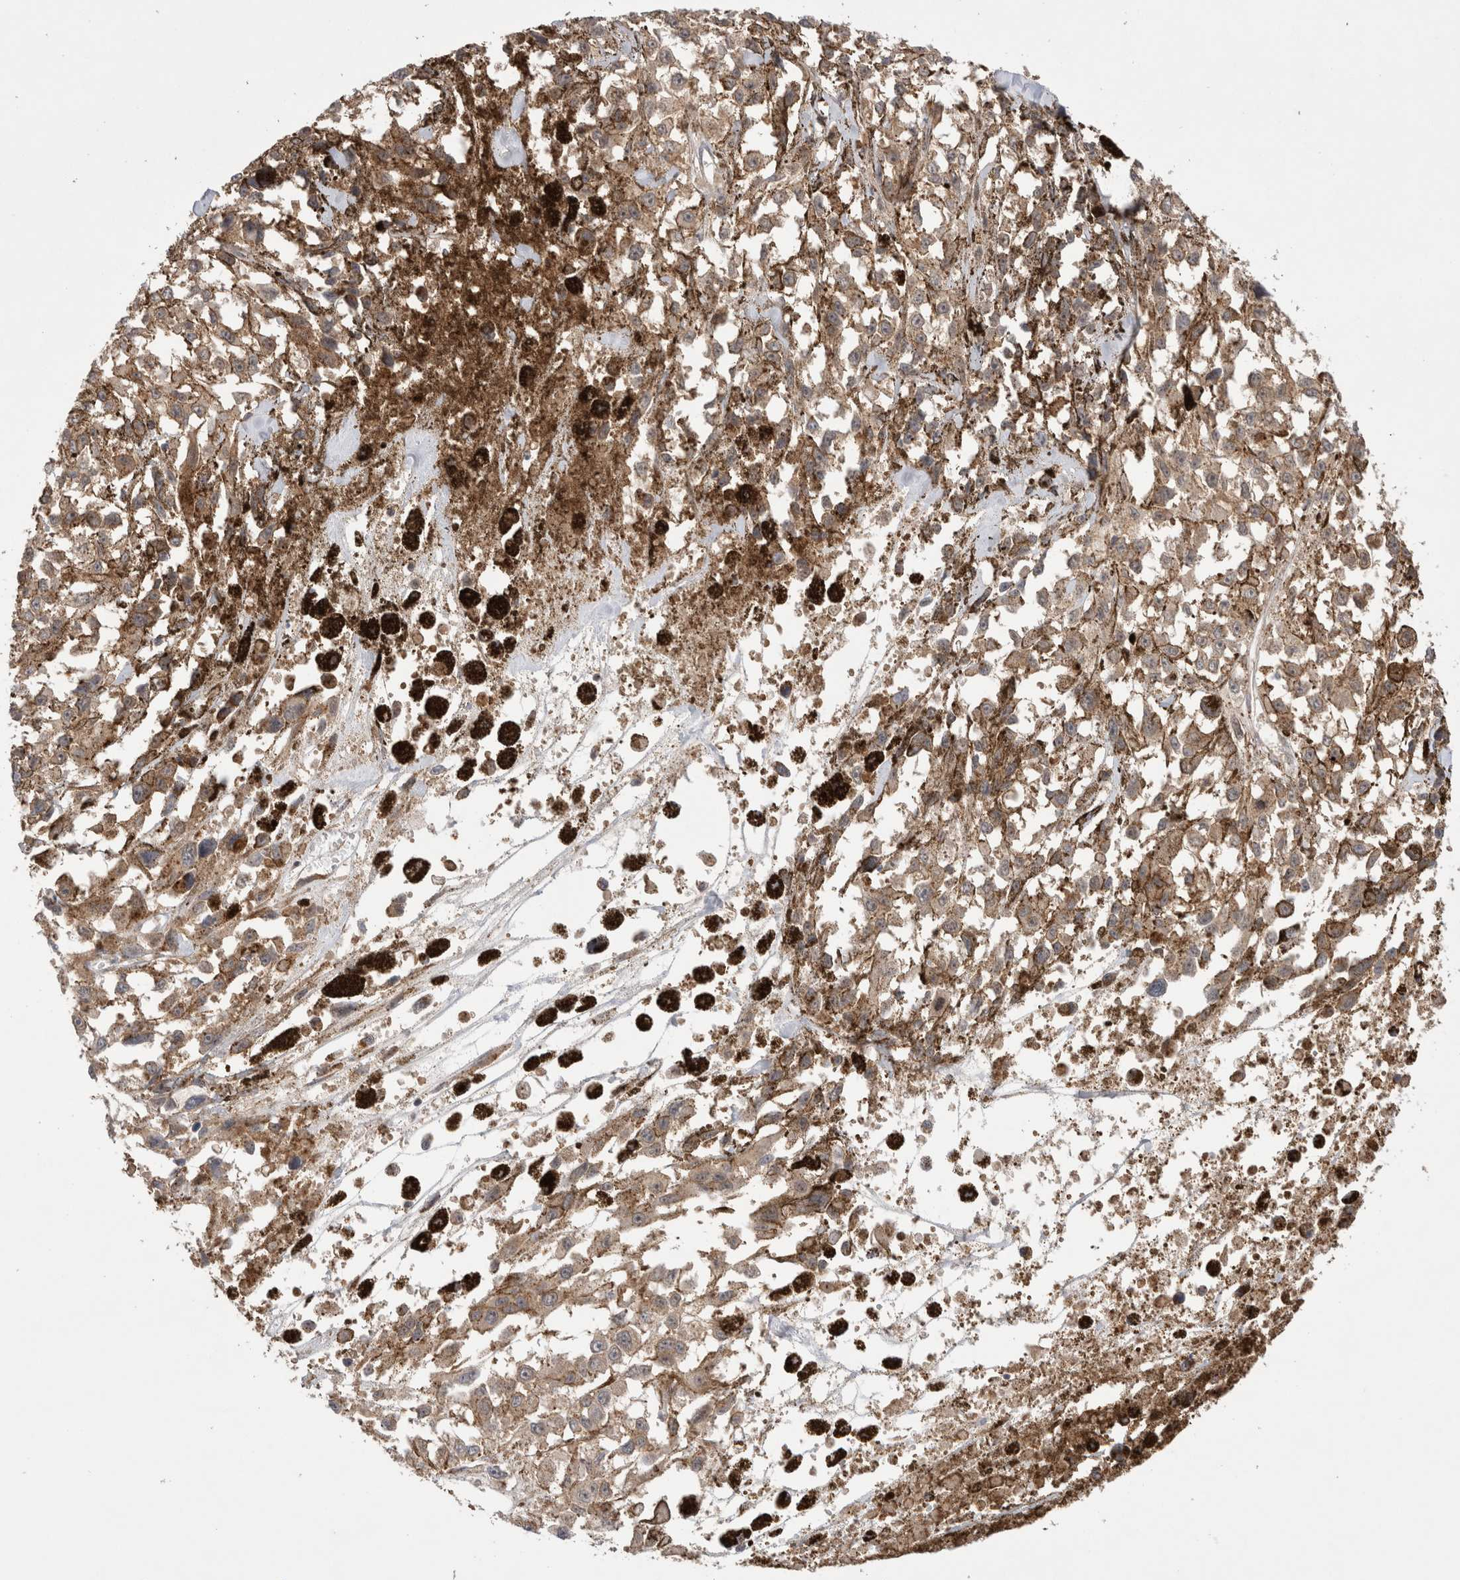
{"staining": {"intensity": "moderate", "quantity": ">75%", "location": "cytoplasmic/membranous"}, "tissue": "melanoma", "cell_type": "Tumor cells", "image_type": "cancer", "snomed": [{"axis": "morphology", "description": "Malignant melanoma, Metastatic site"}, {"axis": "topography", "description": "Lymph node"}], "caption": "Immunohistochemistry (DAB (3,3'-diaminobenzidine)) staining of human melanoma exhibits moderate cytoplasmic/membranous protein expression in about >75% of tumor cells.", "gene": "VPS28", "patient": {"sex": "male", "age": 59}}